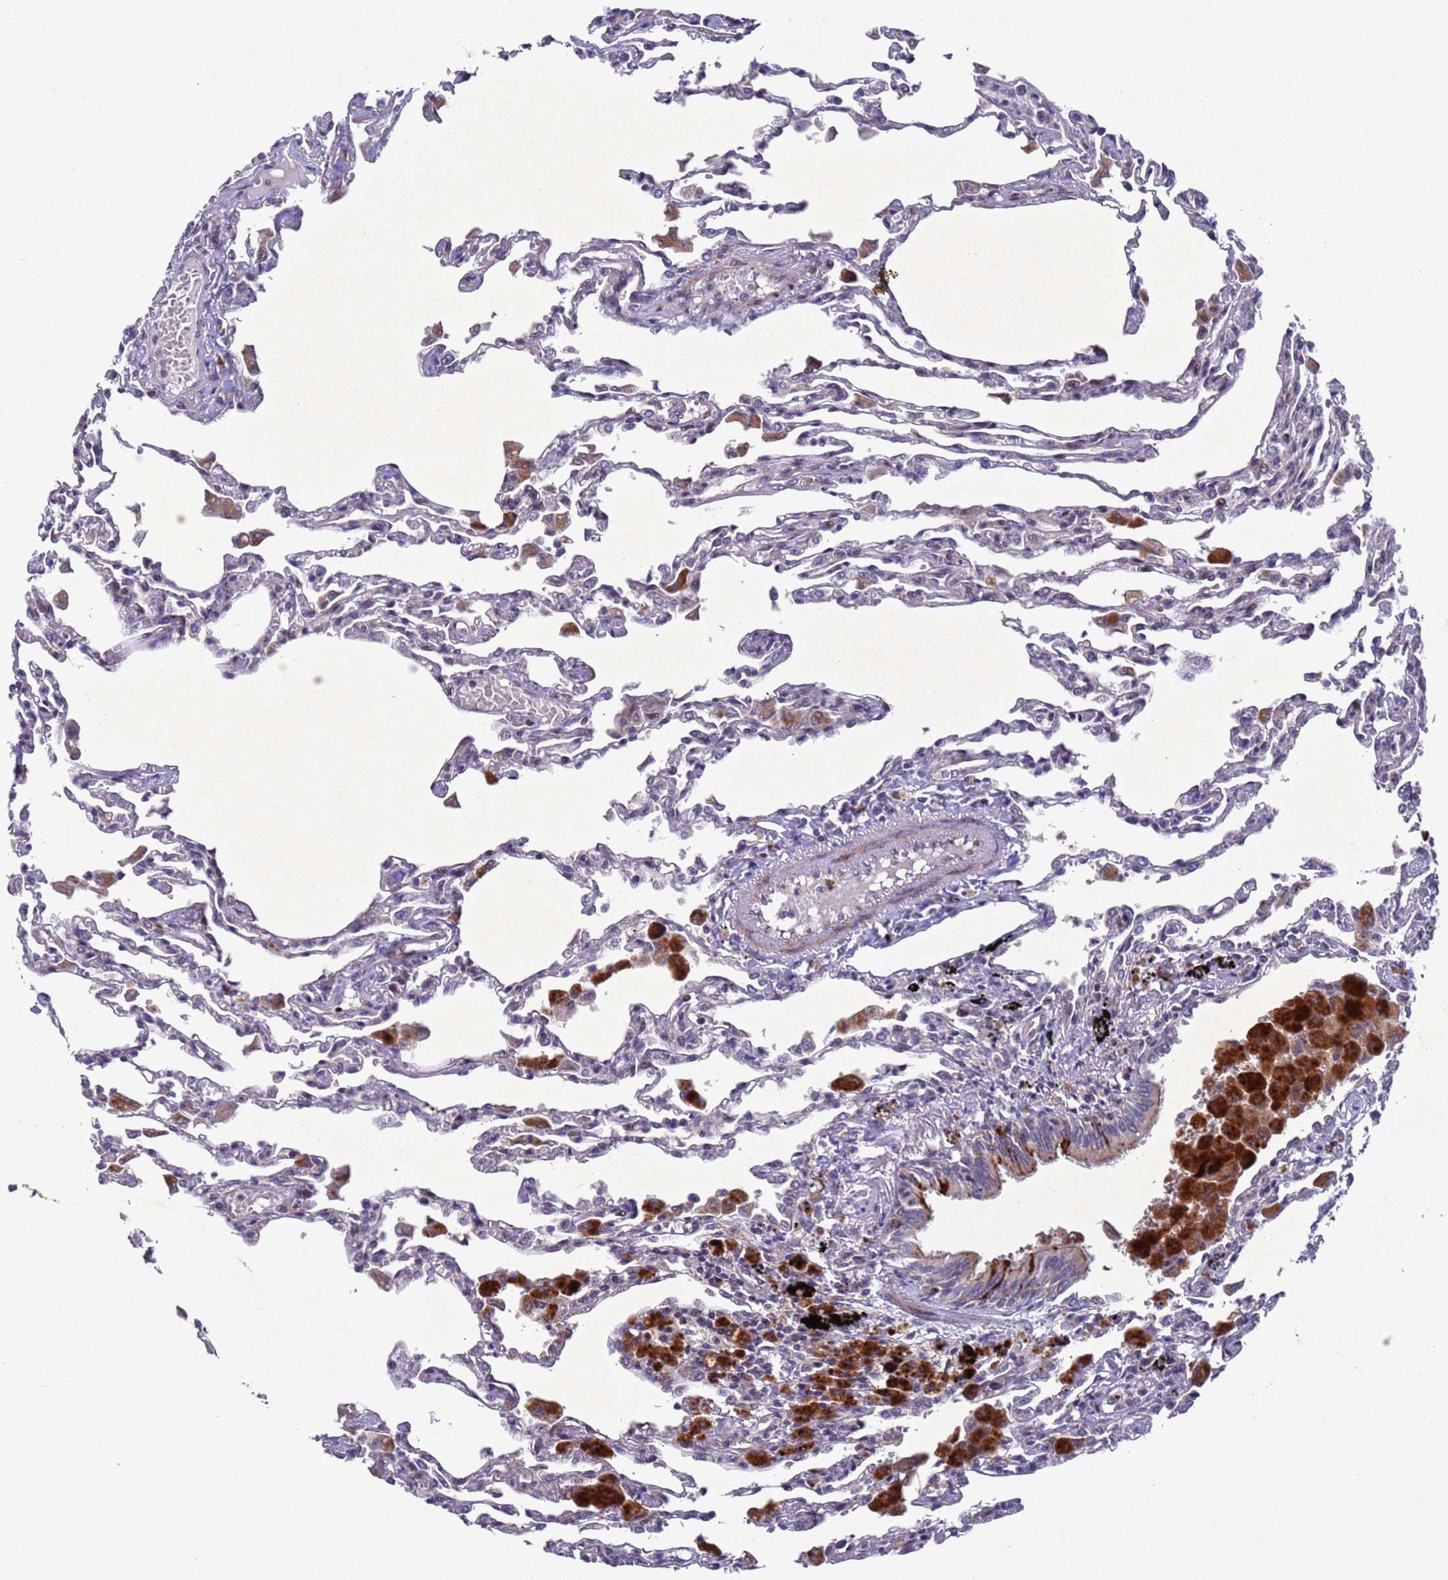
{"staining": {"intensity": "weak", "quantity": "<25%", "location": "cytoplasmic/membranous,nuclear"}, "tissue": "lung", "cell_type": "Alveolar cells", "image_type": "normal", "snomed": [{"axis": "morphology", "description": "Normal tissue, NOS"}, {"axis": "topography", "description": "Bronchus"}, {"axis": "topography", "description": "Lung"}], "caption": "DAB (3,3'-diaminobenzidine) immunohistochemical staining of normal human lung exhibits no significant expression in alveolar cells. (Brightfield microscopy of DAB (3,3'-diaminobenzidine) immunohistochemistry at high magnification).", "gene": "TBK1", "patient": {"sex": "female", "age": 49}}